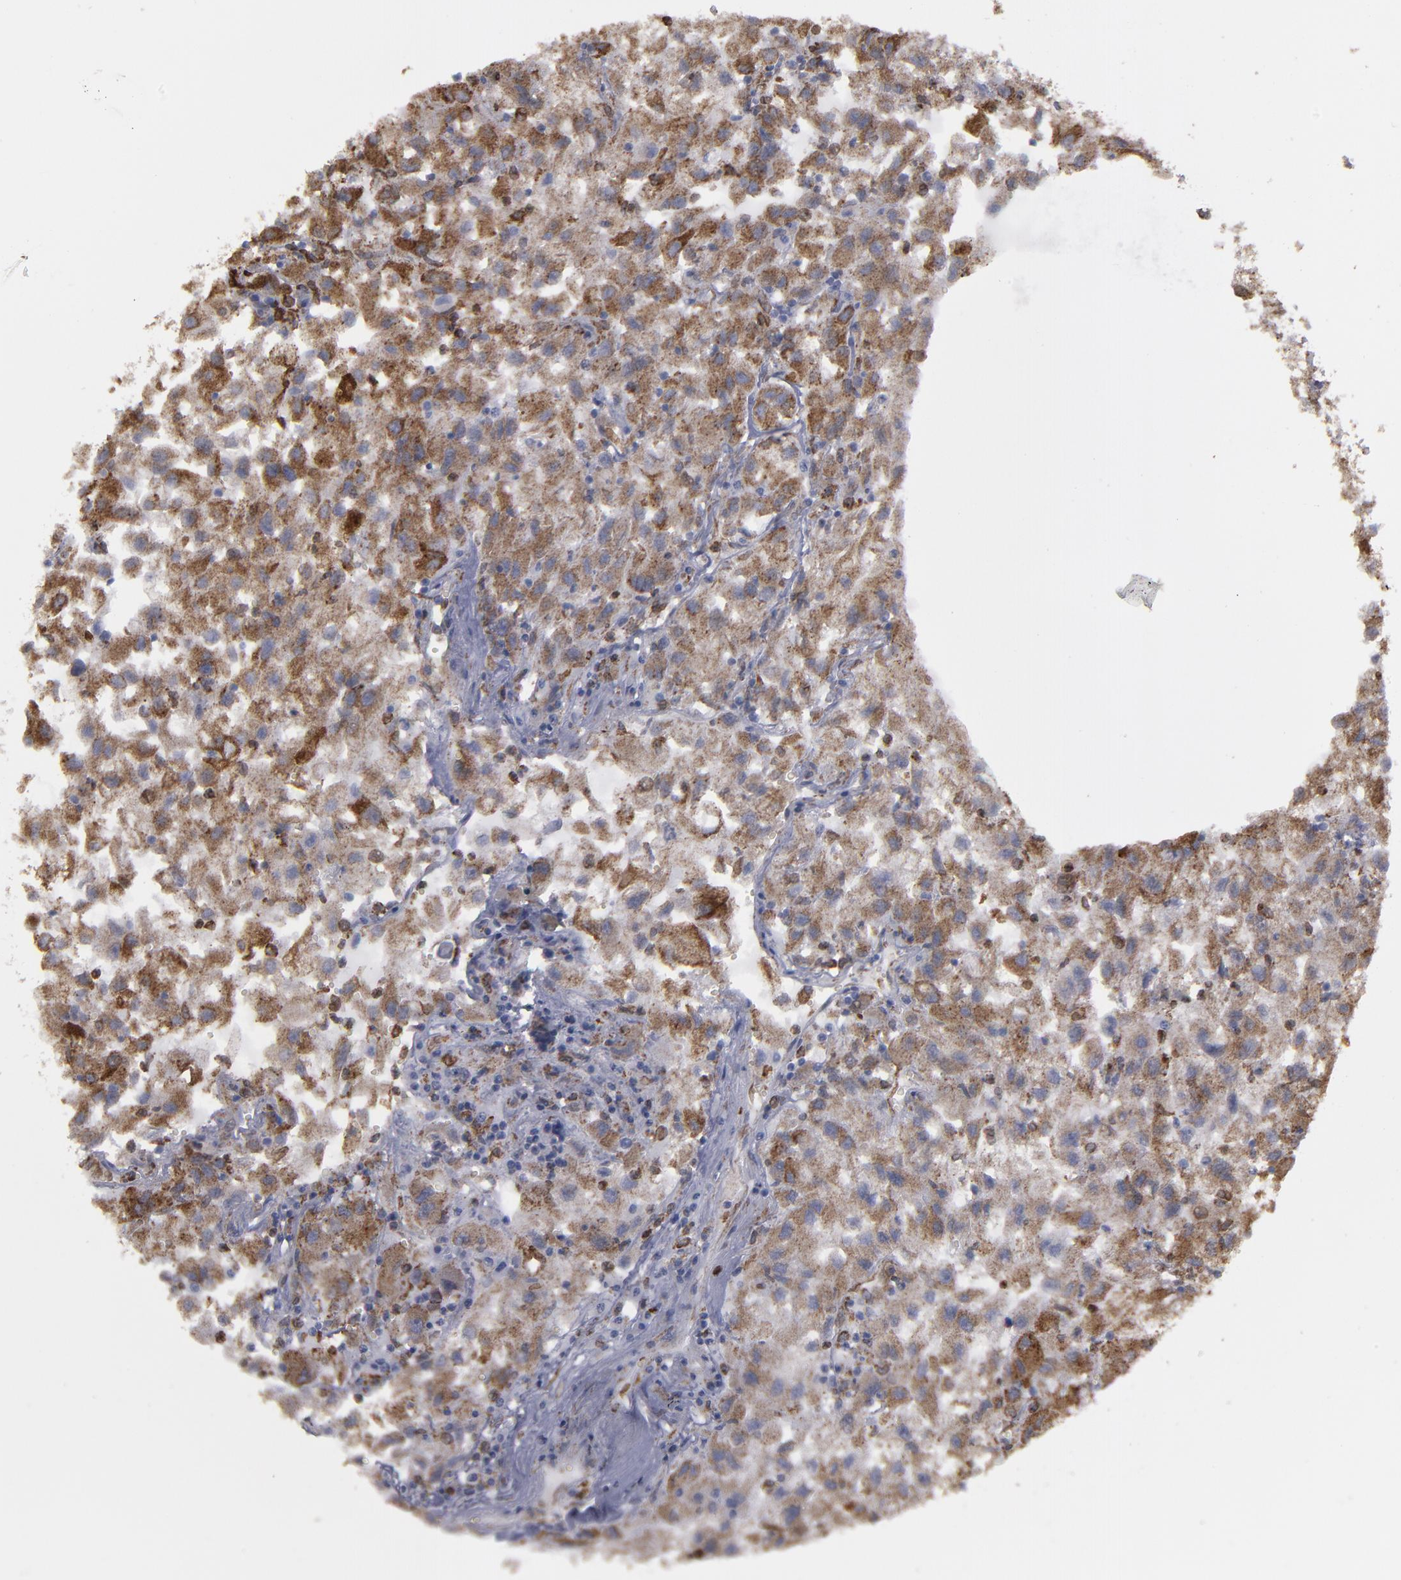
{"staining": {"intensity": "moderate", "quantity": ">75%", "location": "cytoplasmic/membranous"}, "tissue": "renal cancer", "cell_type": "Tumor cells", "image_type": "cancer", "snomed": [{"axis": "morphology", "description": "Adenocarcinoma, NOS"}, {"axis": "topography", "description": "Kidney"}], "caption": "Renal cancer (adenocarcinoma) stained with a protein marker shows moderate staining in tumor cells.", "gene": "ERLIN2", "patient": {"sex": "male", "age": 59}}